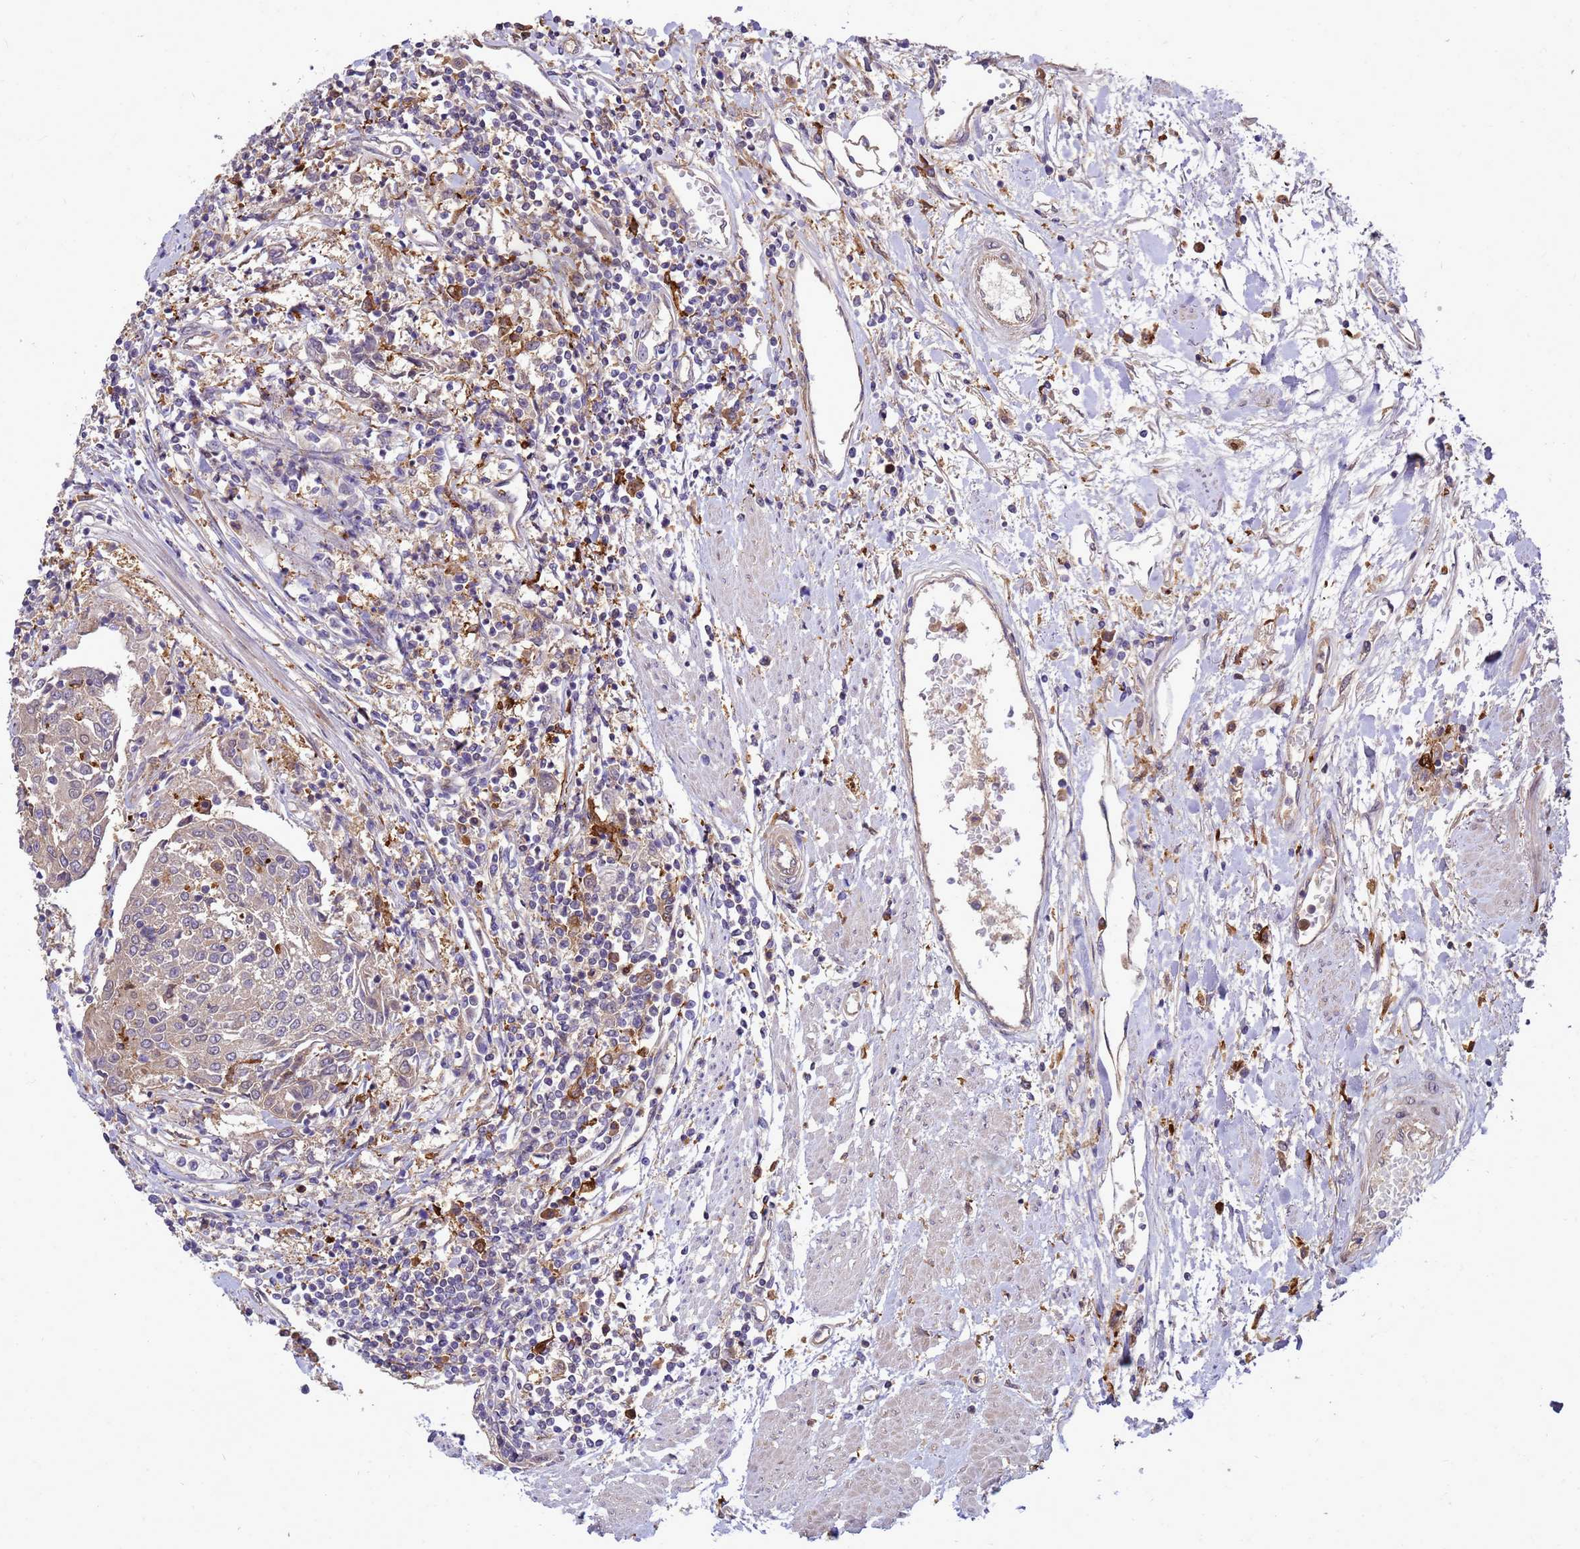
{"staining": {"intensity": "negative", "quantity": "none", "location": "none"}, "tissue": "urothelial cancer", "cell_type": "Tumor cells", "image_type": "cancer", "snomed": [{"axis": "morphology", "description": "Urothelial carcinoma, High grade"}, {"axis": "topography", "description": "Urinary bladder"}], "caption": "This is an IHC image of urothelial cancer. There is no staining in tumor cells.", "gene": "RNF215", "patient": {"sex": "female", "age": 85}}